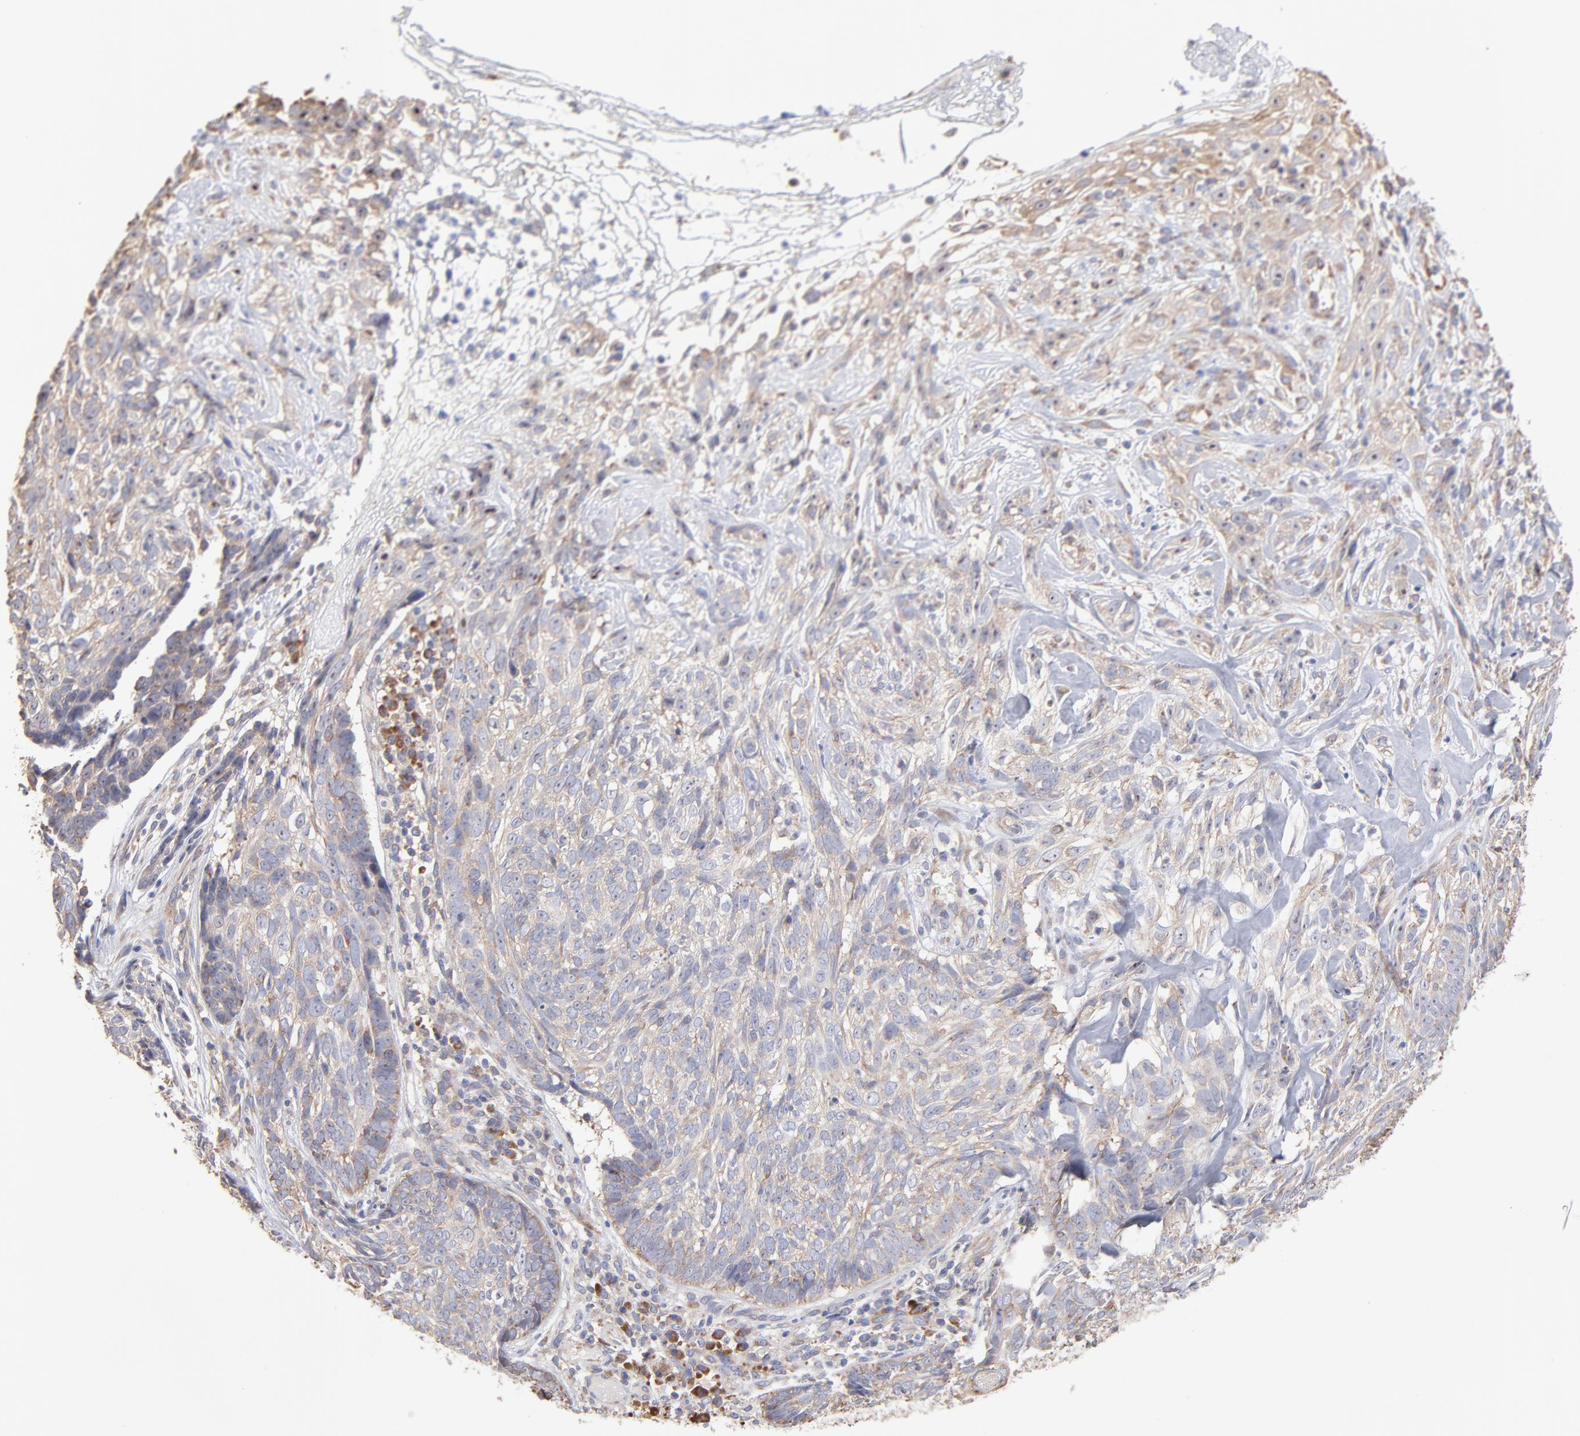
{"staining": {"intensity": "weak", "quantity": "25%-75%", "location": "cytoplasmic/membranous"}, "tissue": "skin cancer", "cell_type": "Tumor cells", "image_type": "cancer", "snomed": [{"axis": "morphology", "description": "Basal cell carcinoma"}, {"axis": "topography", "description": "Skin"}], "caption": "Skin cancer (basal cell carcinoma) was stained to show a protein in brown. There is low levels of weak cytoplasmic/membranous expression in approximately 25%-75% of tumor cells.", "gene": "RPL3", "patient": {"sex": "male", "age": 72}}